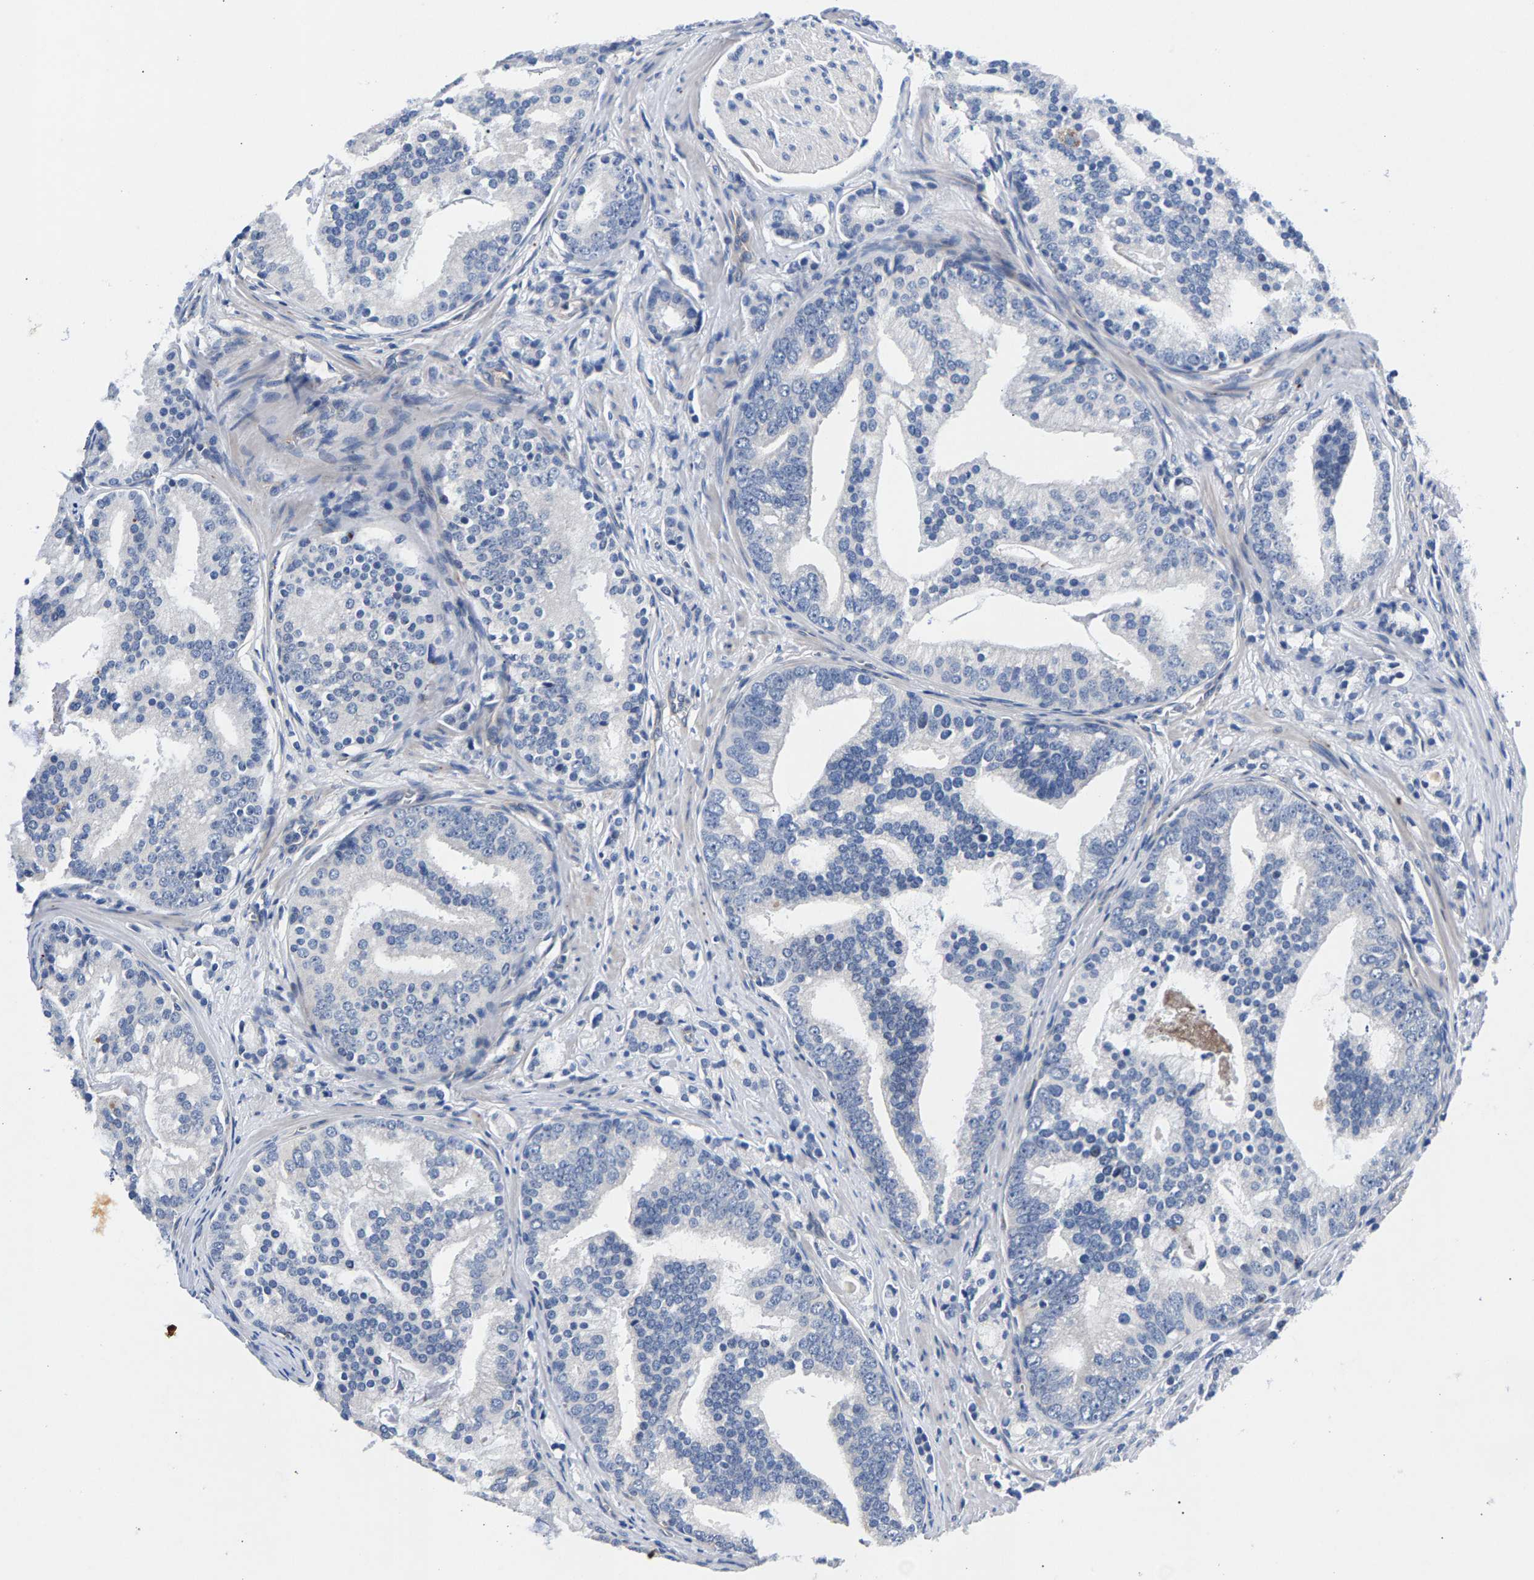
{"staining": {"intensity": "negative", "quantity": "none", "location": "none"}, "tissue": "prostate cancer", "cell_type": "Tumor cells", "image_type": "cancer", "snomed": [{"axis": "morphology", "description": "Adenocarcinoma, Low grade"}, {"axis": "topography", "description": "Prostate"}], "caption": "A high-resolution micrograph shows immunohistochemistry staining of prostate low-grade adenocarcinoma, which exhibits no significant staining in tumor cells.", "gene": "P2RY4", "patient": {"sex": "male", "age": 58}}